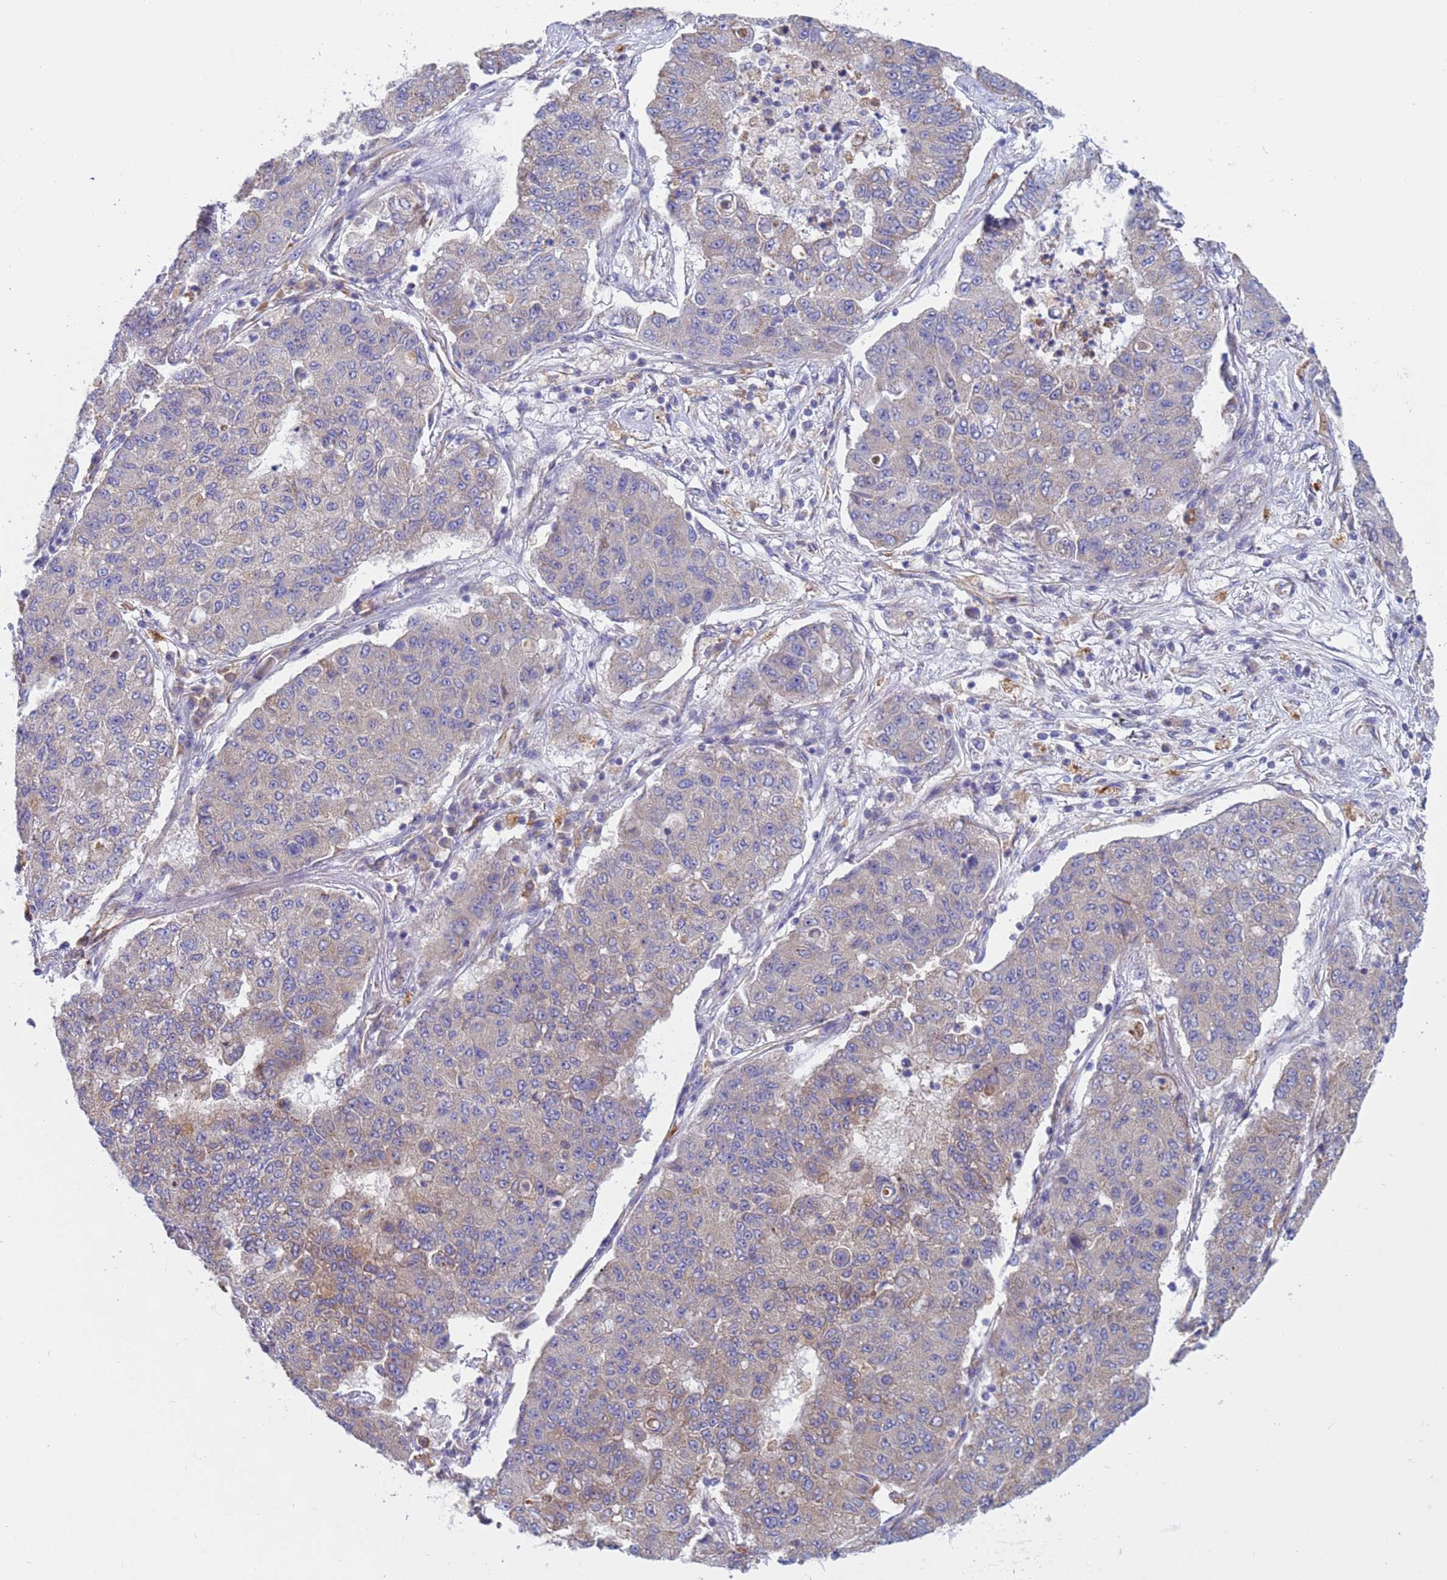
{"staining": {"intensity": "negative", "quantity": "none", "location": "none"}, "tissue": "lung cancer", "cell_type": "Tumor cells", "image_type": "cancer", "snomed": [{"axis": "morphology", "description": "Squamous cell carcinoma, NOS"}, {"axis": "topography", "description": "Lung"}], "caption": "An immunohistochemistry photomicrograph of lung cancer (squamous cell carcinoma) is shown. There is no staining in tumor cells of lung cancer (squamous cell carcinoma). (DAB (3,3'-diaminobenzidine) immunohistochemistry (IHC) with hematoxylin counter stain).", "gene": "NUDT12", "patient": {"sex": "male", "age": 74}}